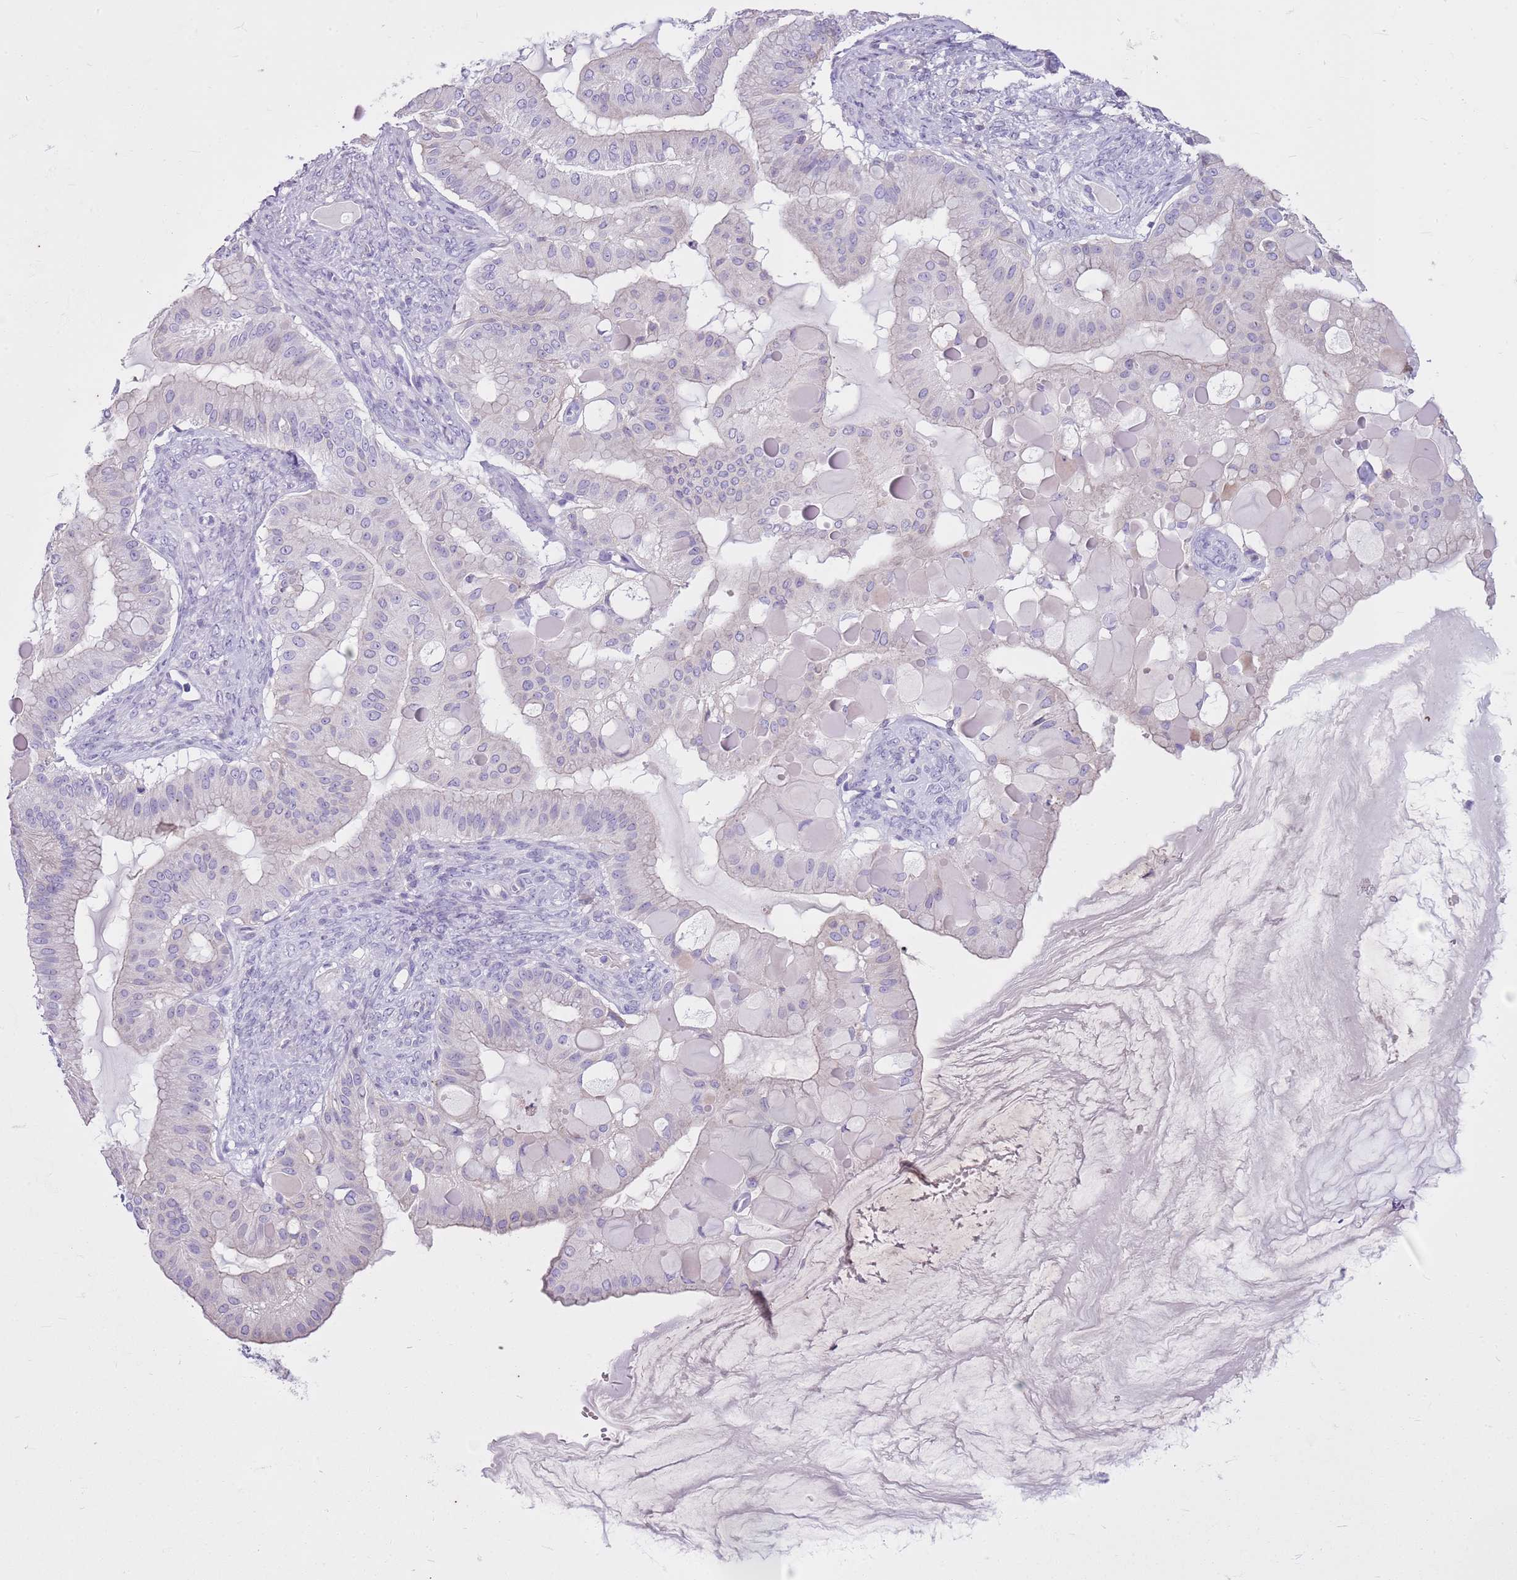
{"staining": {"intensity": "negative", "quantity": "none", "location": "none"}, "tissue": "ovarian cancer", "cell_type": "Tumor cells", "image_type": "cancer", "snomed": [{"axis": "morphology", "description": "Cystadenocarcinoma, mucinous, NOS"}, {"axis": "topography", "description": "Ovary"}], "caption": "There is no significant expression in tumor cells of ovarian cancer.", "gene": "CNPPD1", "patient": {"sex": "female", "age": 61}}